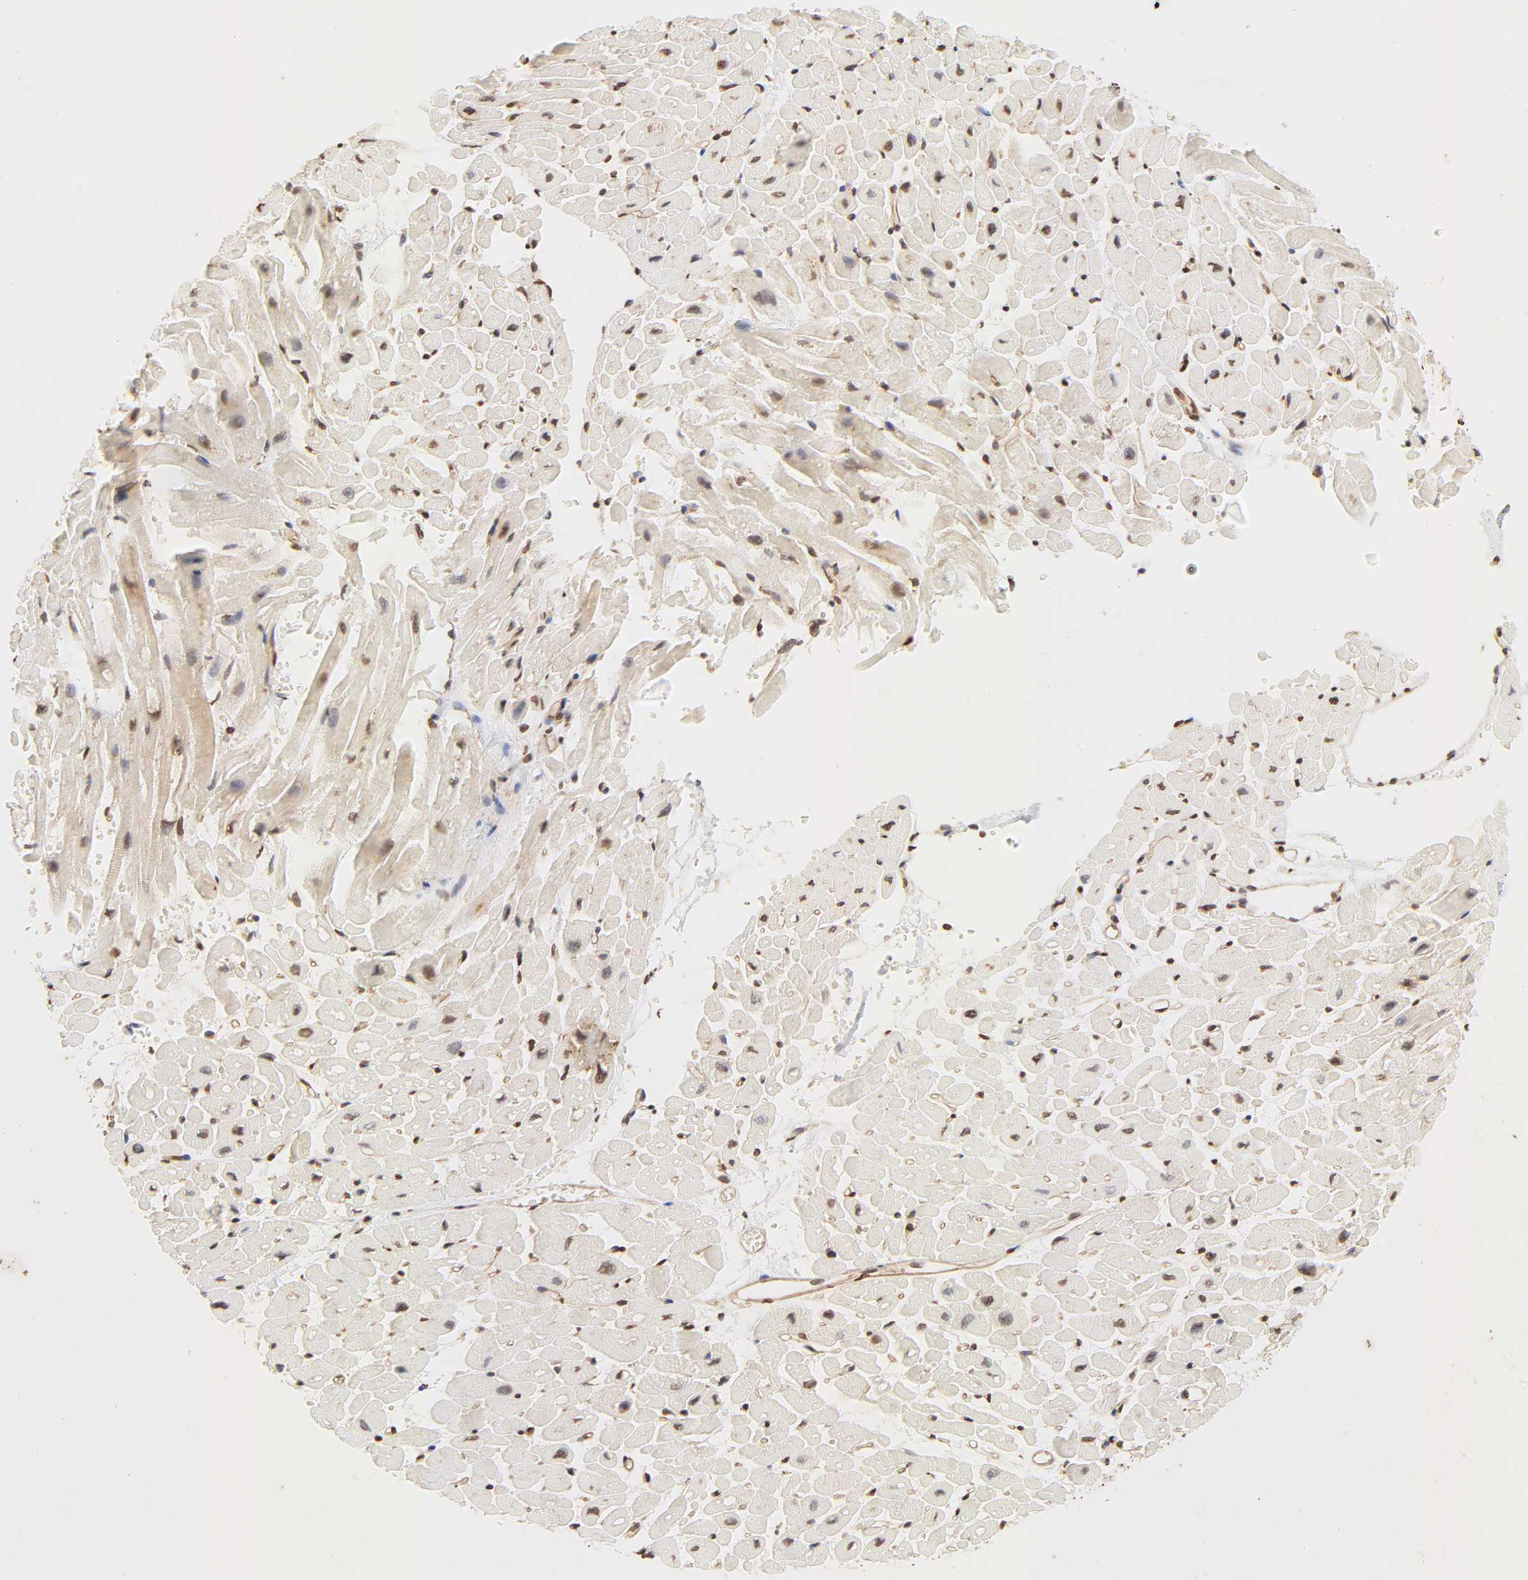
{"staining": {"intensity": "moderate", "quantity": ">75%", "location": "nuclear"}, "tissue": "heart muscle", "cell_type": "Cardiomyocytes", "image_type": "normal", "snomed": [{"axis": "morphology", "description": "Normal tissue, NOS"}, {"axis": "topography", "description": "Heart"}], "caption": "A photomicrograph showing moderate nuclear expression in approximately >75% of cardiomyocytes in unremarkable heart muscle, as visualized by brown immunohistochemical staining.", "gene": "TBL1X", "patient": {"sex": "male", "age": 45}}